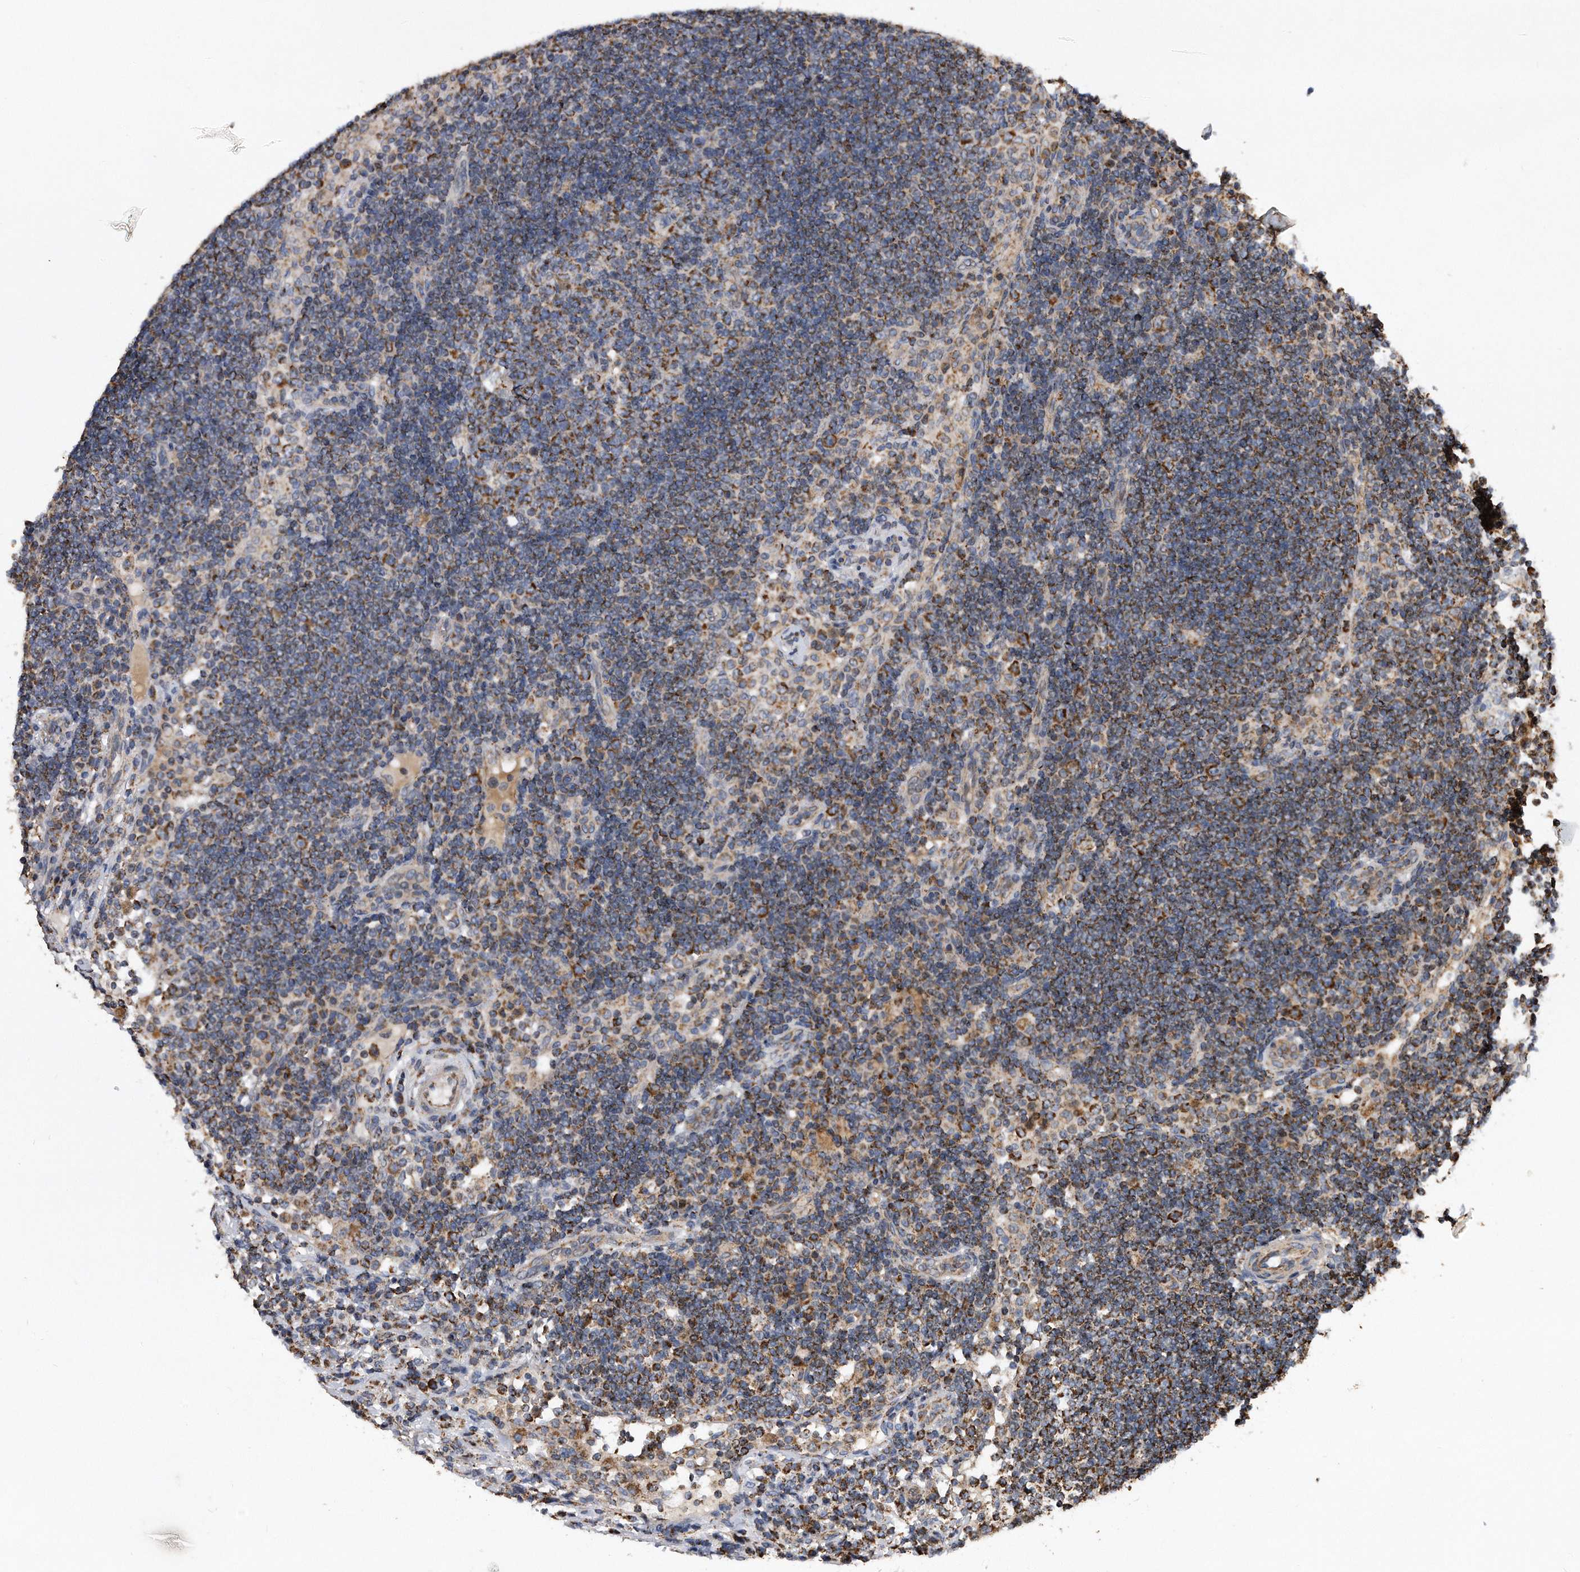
{"staining": {"intensity": "moderate", "quantity": "25%-75%", "location": "cytoplasmic/membranous"}, "tissue": "lymph node", "cell_type": "Germinal center cells", "image_type": "normal", "snomed": [{"axis": "morphology", "description": "Normal tissue, NOS"}, {"axis": "topography", "description": "Lymph node"}], "caption": "Lymph node stained for a protein displays moderate cytoplasmic/membranous positivity in germinal center cells. (IHC, brightfield microscopy, high magnification).", "gene": "PPP5C", "patient": {"sex": "female", "age": 53}}